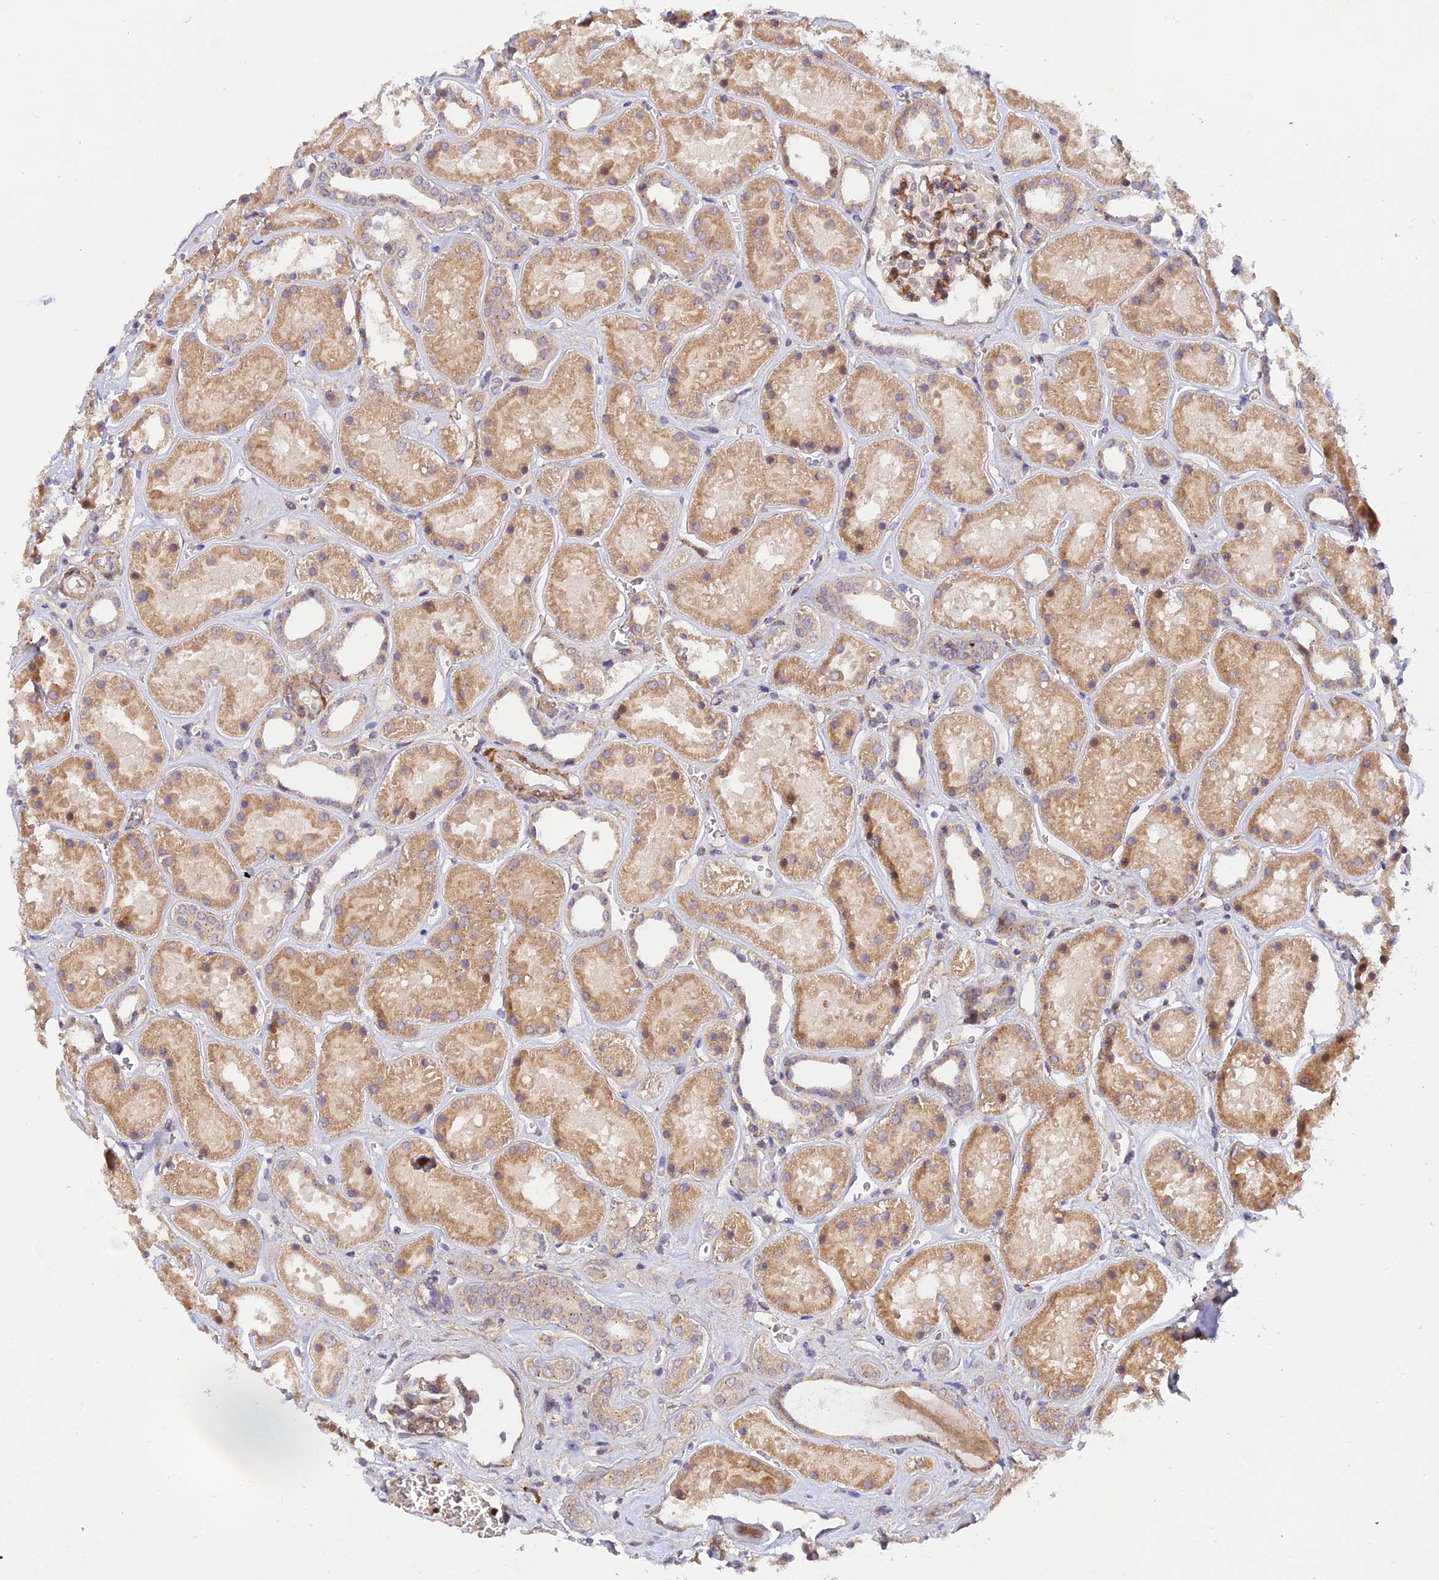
{"staining": {"intensity": "moderate", "quantity": "<25%", "location": "cytoplasmic/membranous"}, "tissue": "kidney", "cell_type": "Cells in glomeruli", "image_type": "normal", "snomed": [{"axis": "morphology", "description": "Normal tissue, NOS"}, {"axis": "topography", "description": "Kidney"}], "caption": "Immunohistochemical staining of normal kidney demonstrates <25% levels of moderate cytoplasmic/membranous protein expression in about <25% of cells in glomeruli.", "gene": "WDFY4", "patient": {"sex": "female", "age": 41}}